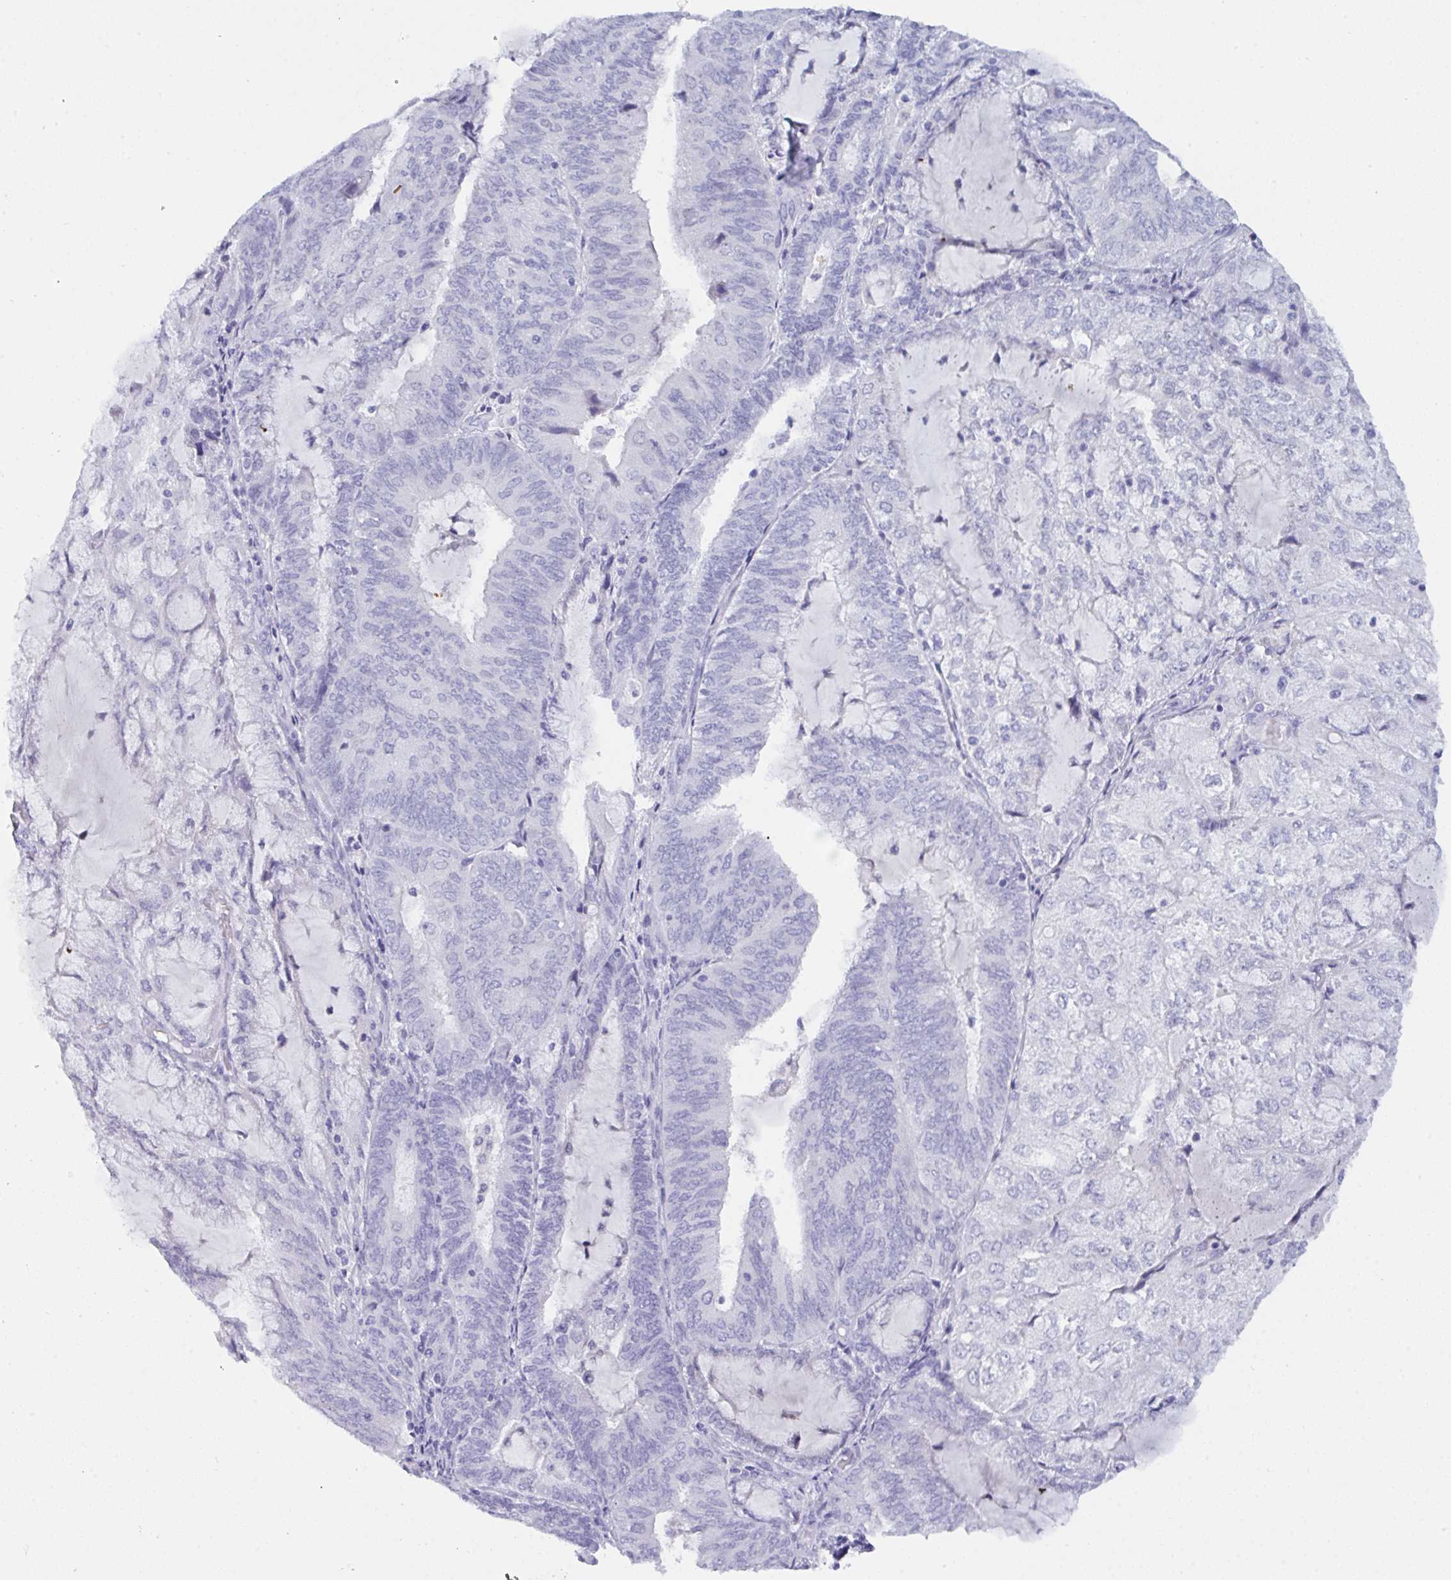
{"staining": {"intensity": "negative", "quantity": "none", "location": "none"}, "tissue": "endometrial cancer", "cell_type": "Tumor cells", "image_type": "cancer", "snomed": [{"axis": "morphology", "description": "Adenocarcinoma, NOS"}, {"axis": "topography", "description": "Endometrium"}], "caption": "DAB (3,3'-diaminobenzidine) immunohistochemical staining of human endometrial cancer (adenocarcinoma) shows no significant expression in tumor cells.", "gene": "PRDM9", "patient": {"sex": "female", "age": 81}}